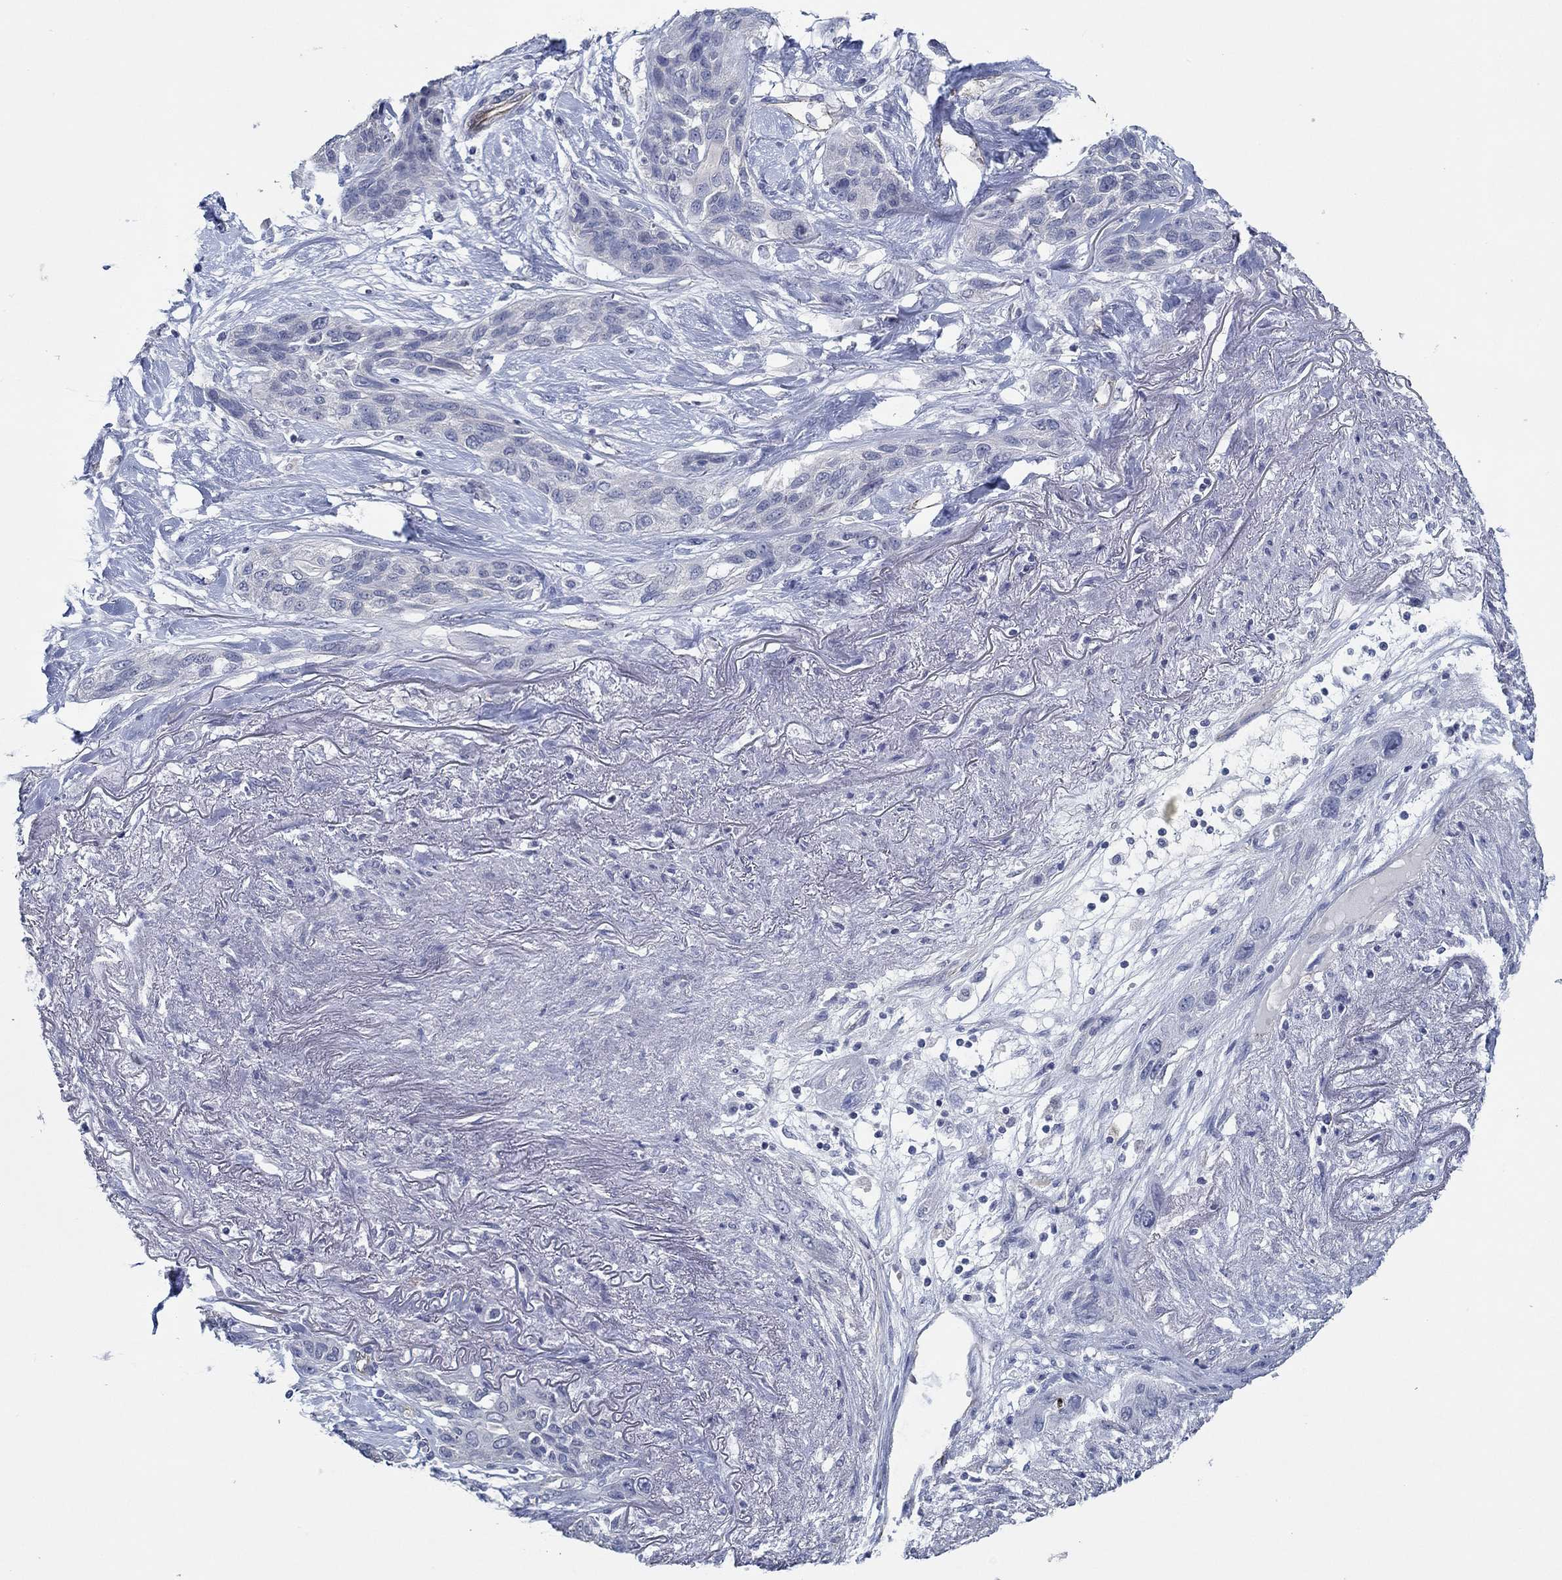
{"staining": {"intensity": "negative", "quantity": "none", "location": "none"}, "tissue": "lung cancer", "cell_type": "Tumor cells", "image_type": "cancer", "snomed": [{"axis": "morphology", "description": "Squamous cell carcinoma, NOS"}, {"axis": "topography", "description": "Lung"}], "caption": "Image shows no protein positivity in tumor cells of lung cancer (squamous cell carcinoma) tissue.", "gene": "GJA5", "patient": {"sex": "female", "age": 70}}